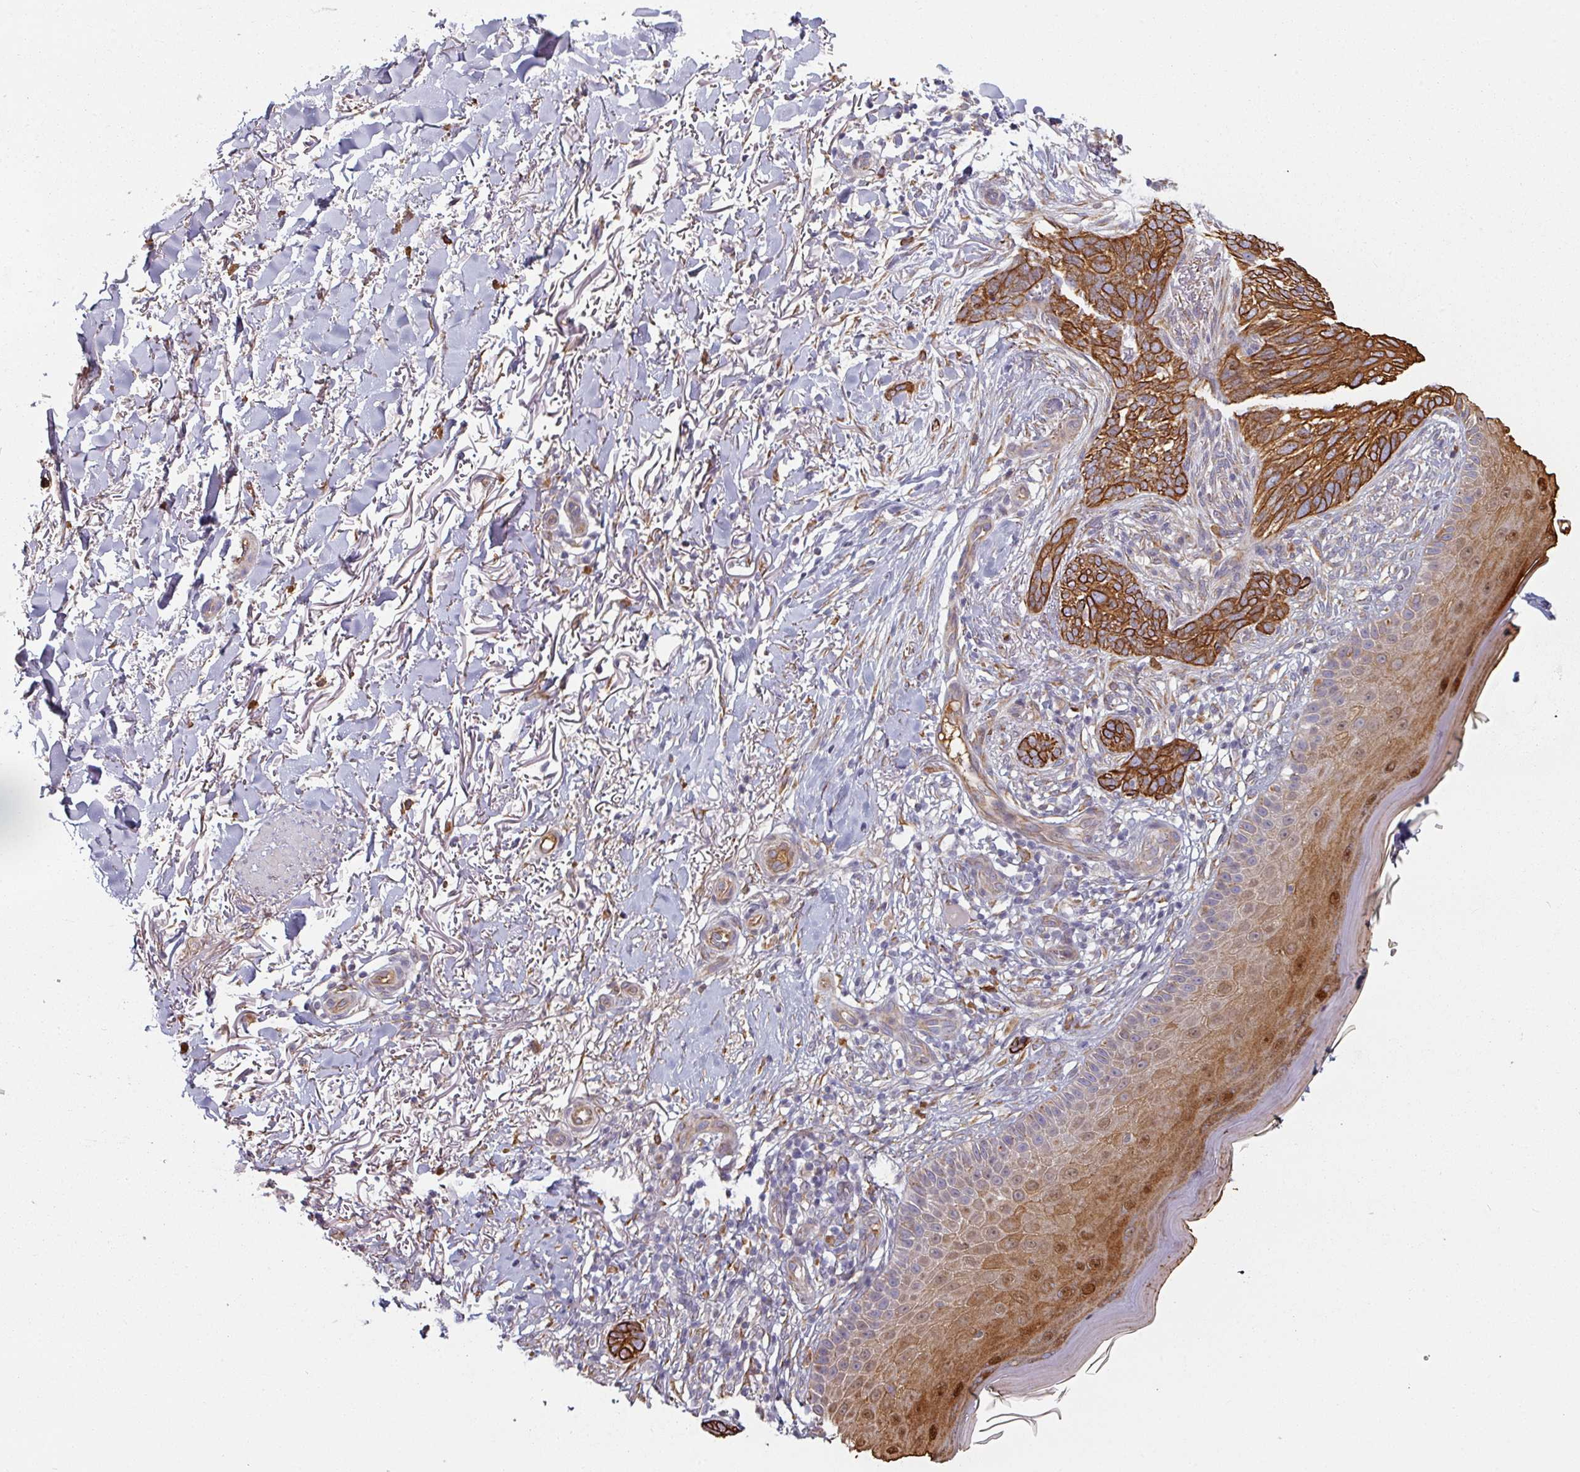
{"staining": {"intensity": "strong", "quantity": ">75%", "location": "cytoplasmic/membranous"}, "tissue": "skin cancer", "cell_type": "Tumor cells", "image_type": "cancer", "snomed": [{"axis": "morphology", "description": "Normal tissue, NOS"}, {"axis": "morphology", "description": "Basal cell carcinoma"}, {"axis": "topography", "description": "Skin"}], "caption": "Tumor cells display high levels of strong cytoplasmic/membranous staining in approximately >75% of cells in skin basal cell carcinoma.", "gene": "CEP78", "patient": {"sex": "female", "age": 67}}